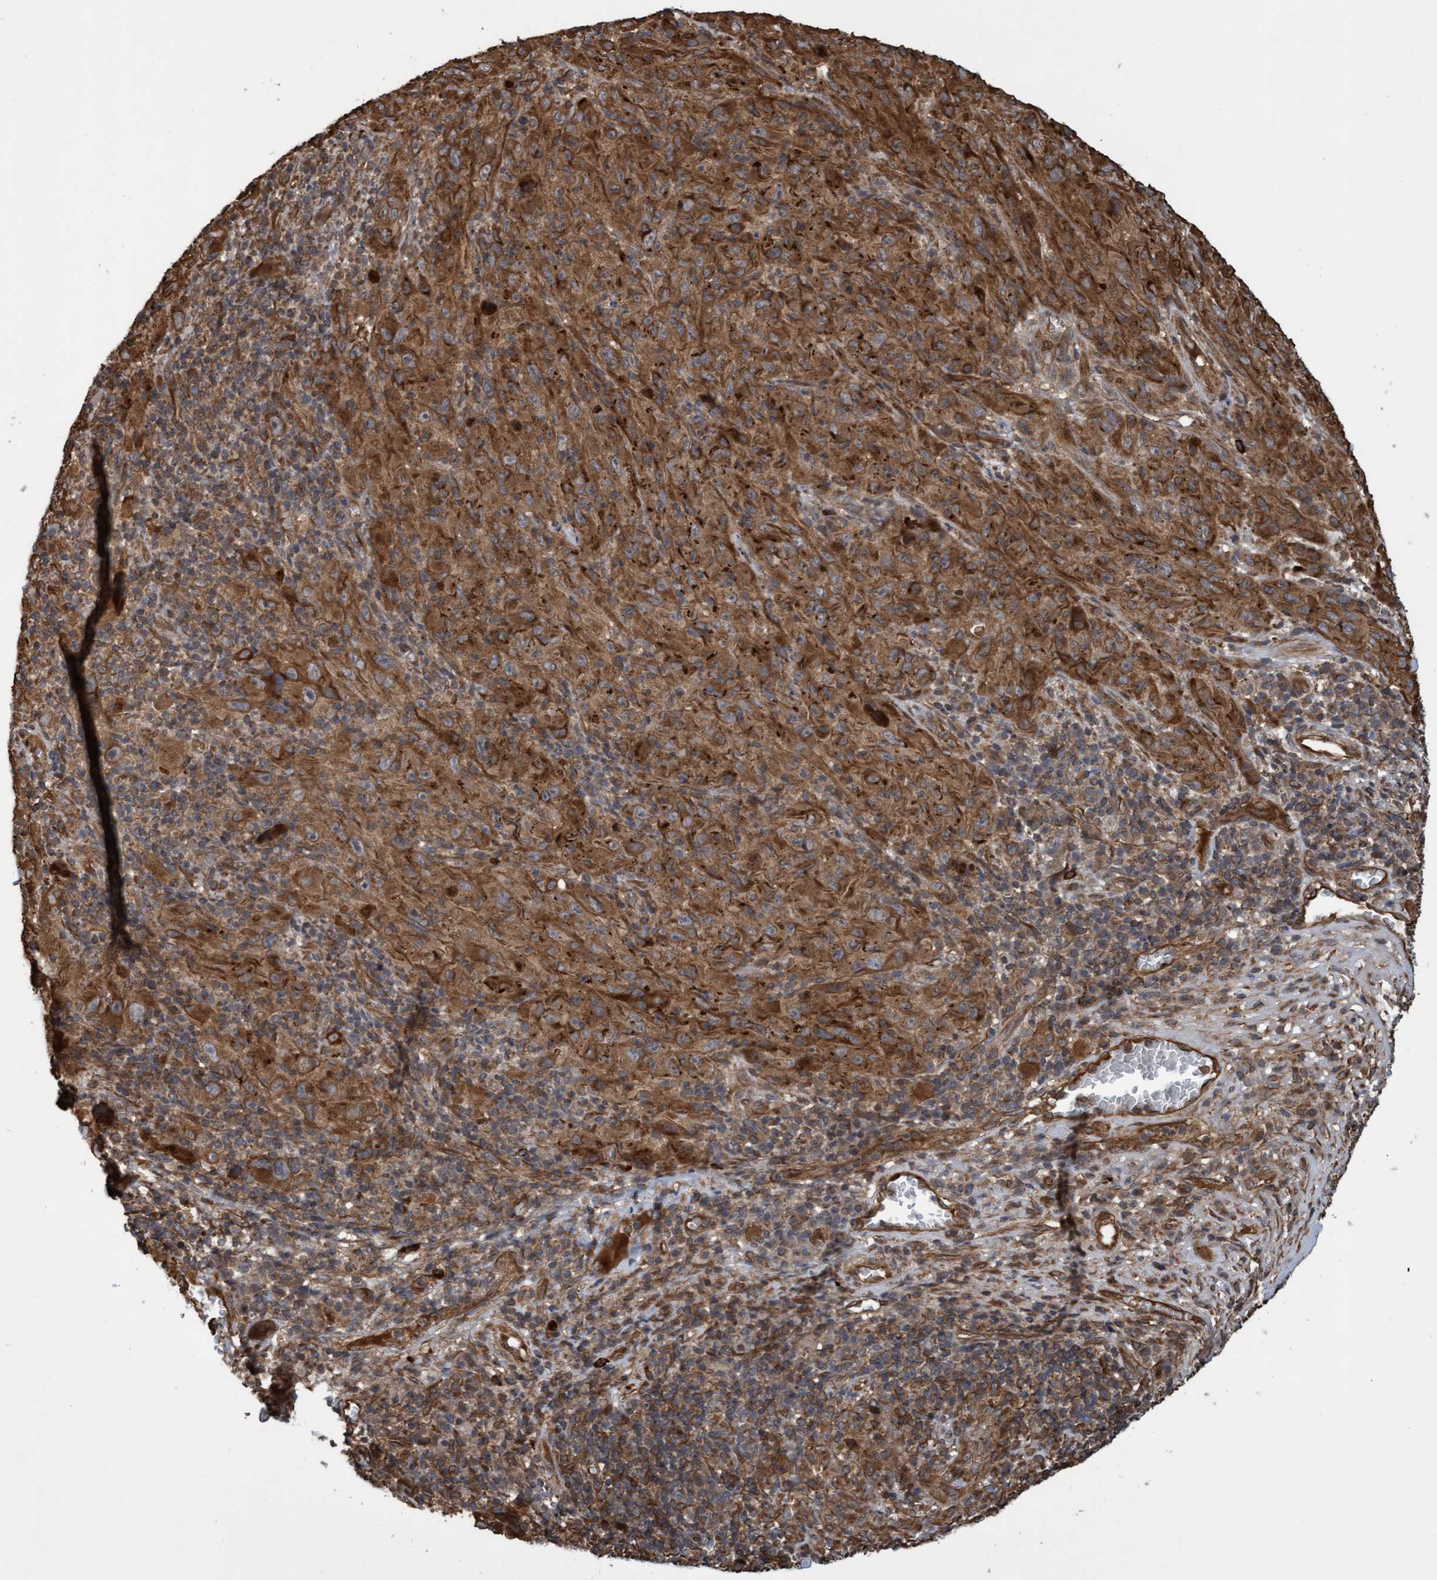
{"staining": {"intensity": "moderate", "quantity": ">75%", "location": "cytoplasmic/membranous"}, "tissue": "melanoma", "cell_type": "Tumor cells", "image_type": "cancer", "snomed": [{"axis": "morphology", "description": "Malignant melanoma, NOS"}, {"axis": "topography", "description": "Skin of head"}], "caption": "Melanoma was stained to show a protein in brown. There is medium levels of moderate cytoplasmic/membranous expression in about >75% of tumor cells. (brown staining indicates protein expression, while blue staining denotes nuclei).", "gene": "TNFRSF10B", "patient": {"sex": "male", "age": 96}}